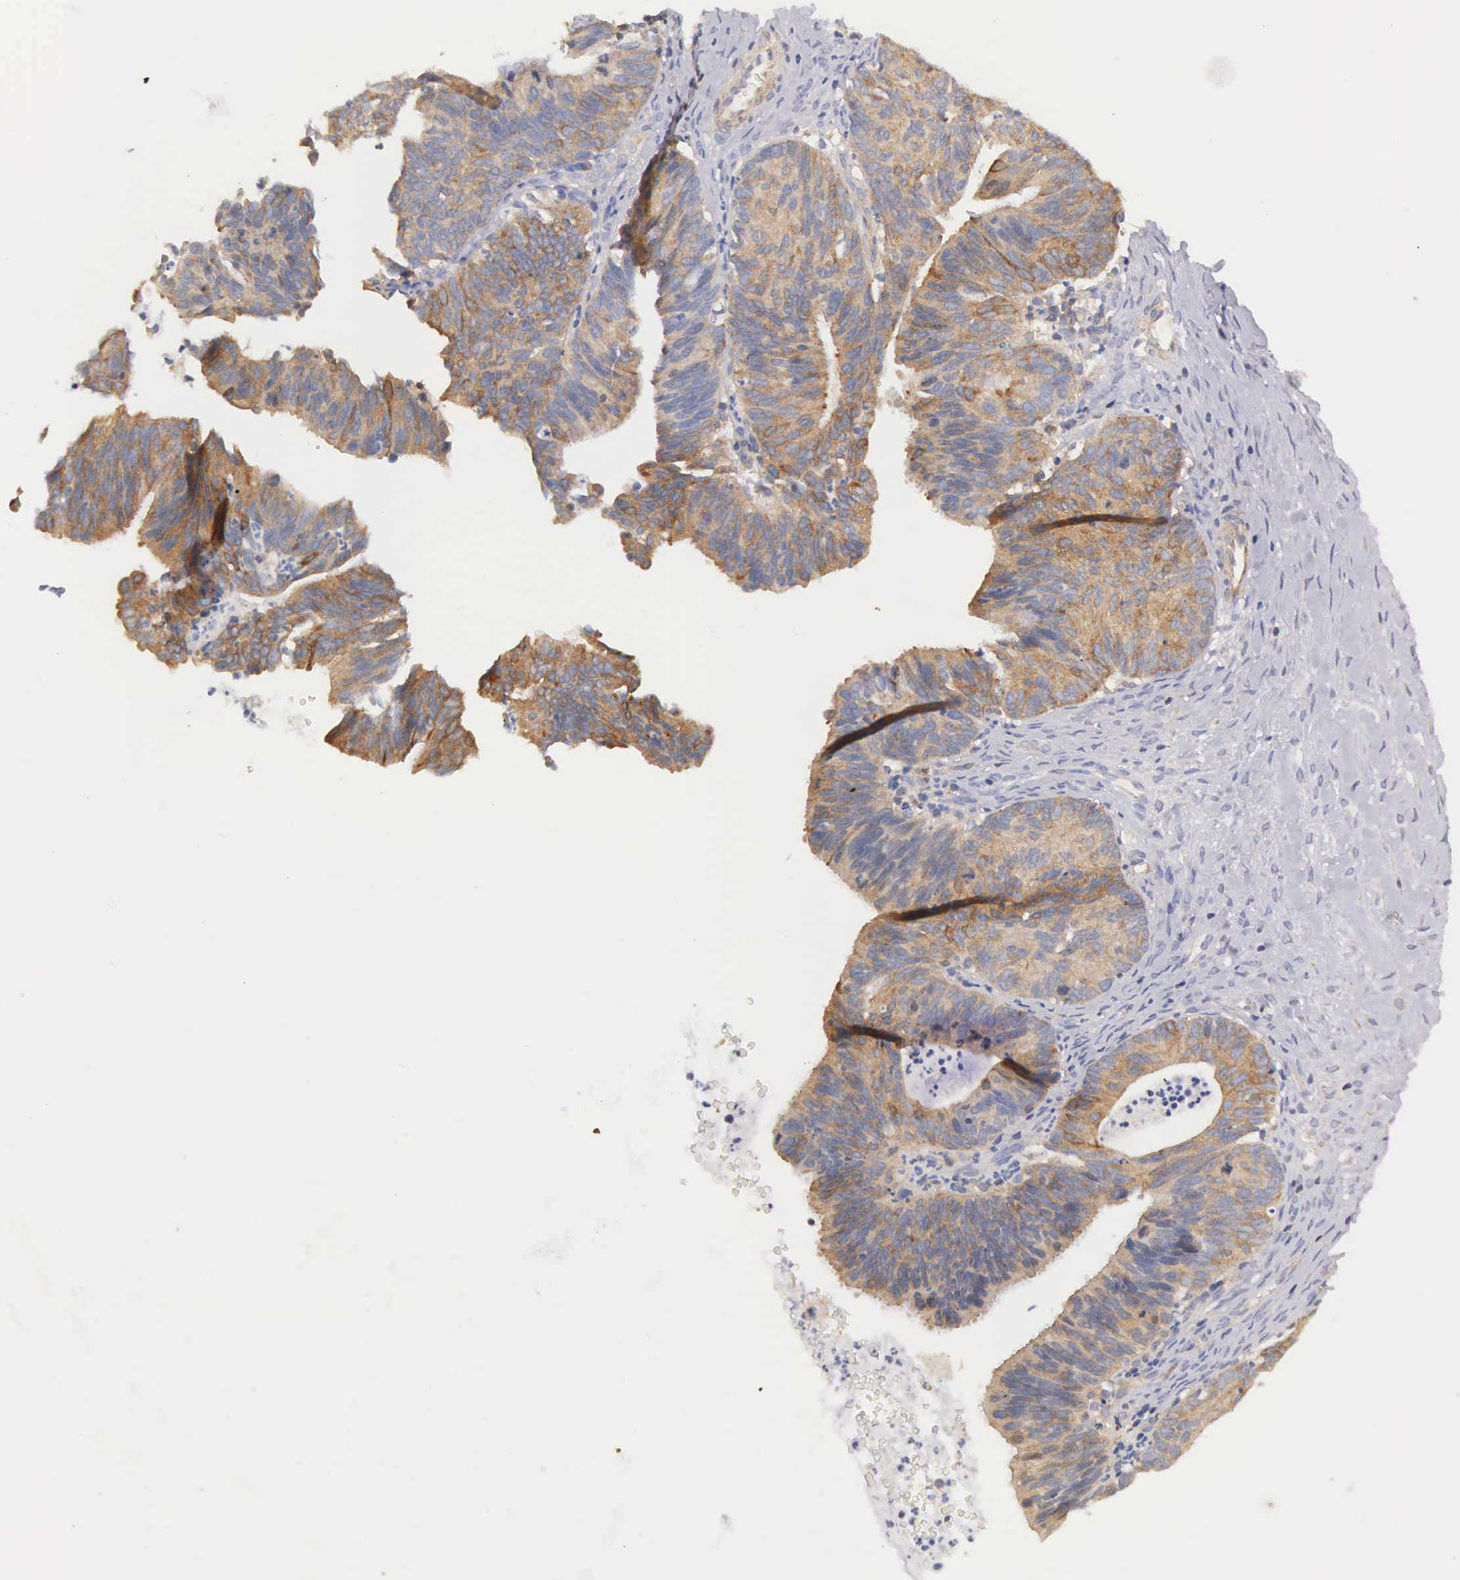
{"staining": {"intensity": "moderate", "quantity": "25%-75%", "location": "cytoplasmic/membranous"}, "tissue": "ovarian cancer", "cell_type": "Tumor cells", "image_type": "cancer", "snomed": [{"axis": "morphology", "description": "Carcinoma, endometroid"}, {"axis": "topography", "description": "Ovary"}], "caption": "Moderate cytoplasmic/membranous positivity for a protein is present in about 25%-75% of tumor cells of ovarian cancer (endometroid carcinoma) using immunohistochemistry.", "gene": "OSBPL3", "patient": {"sex": "female", "age": 52}}